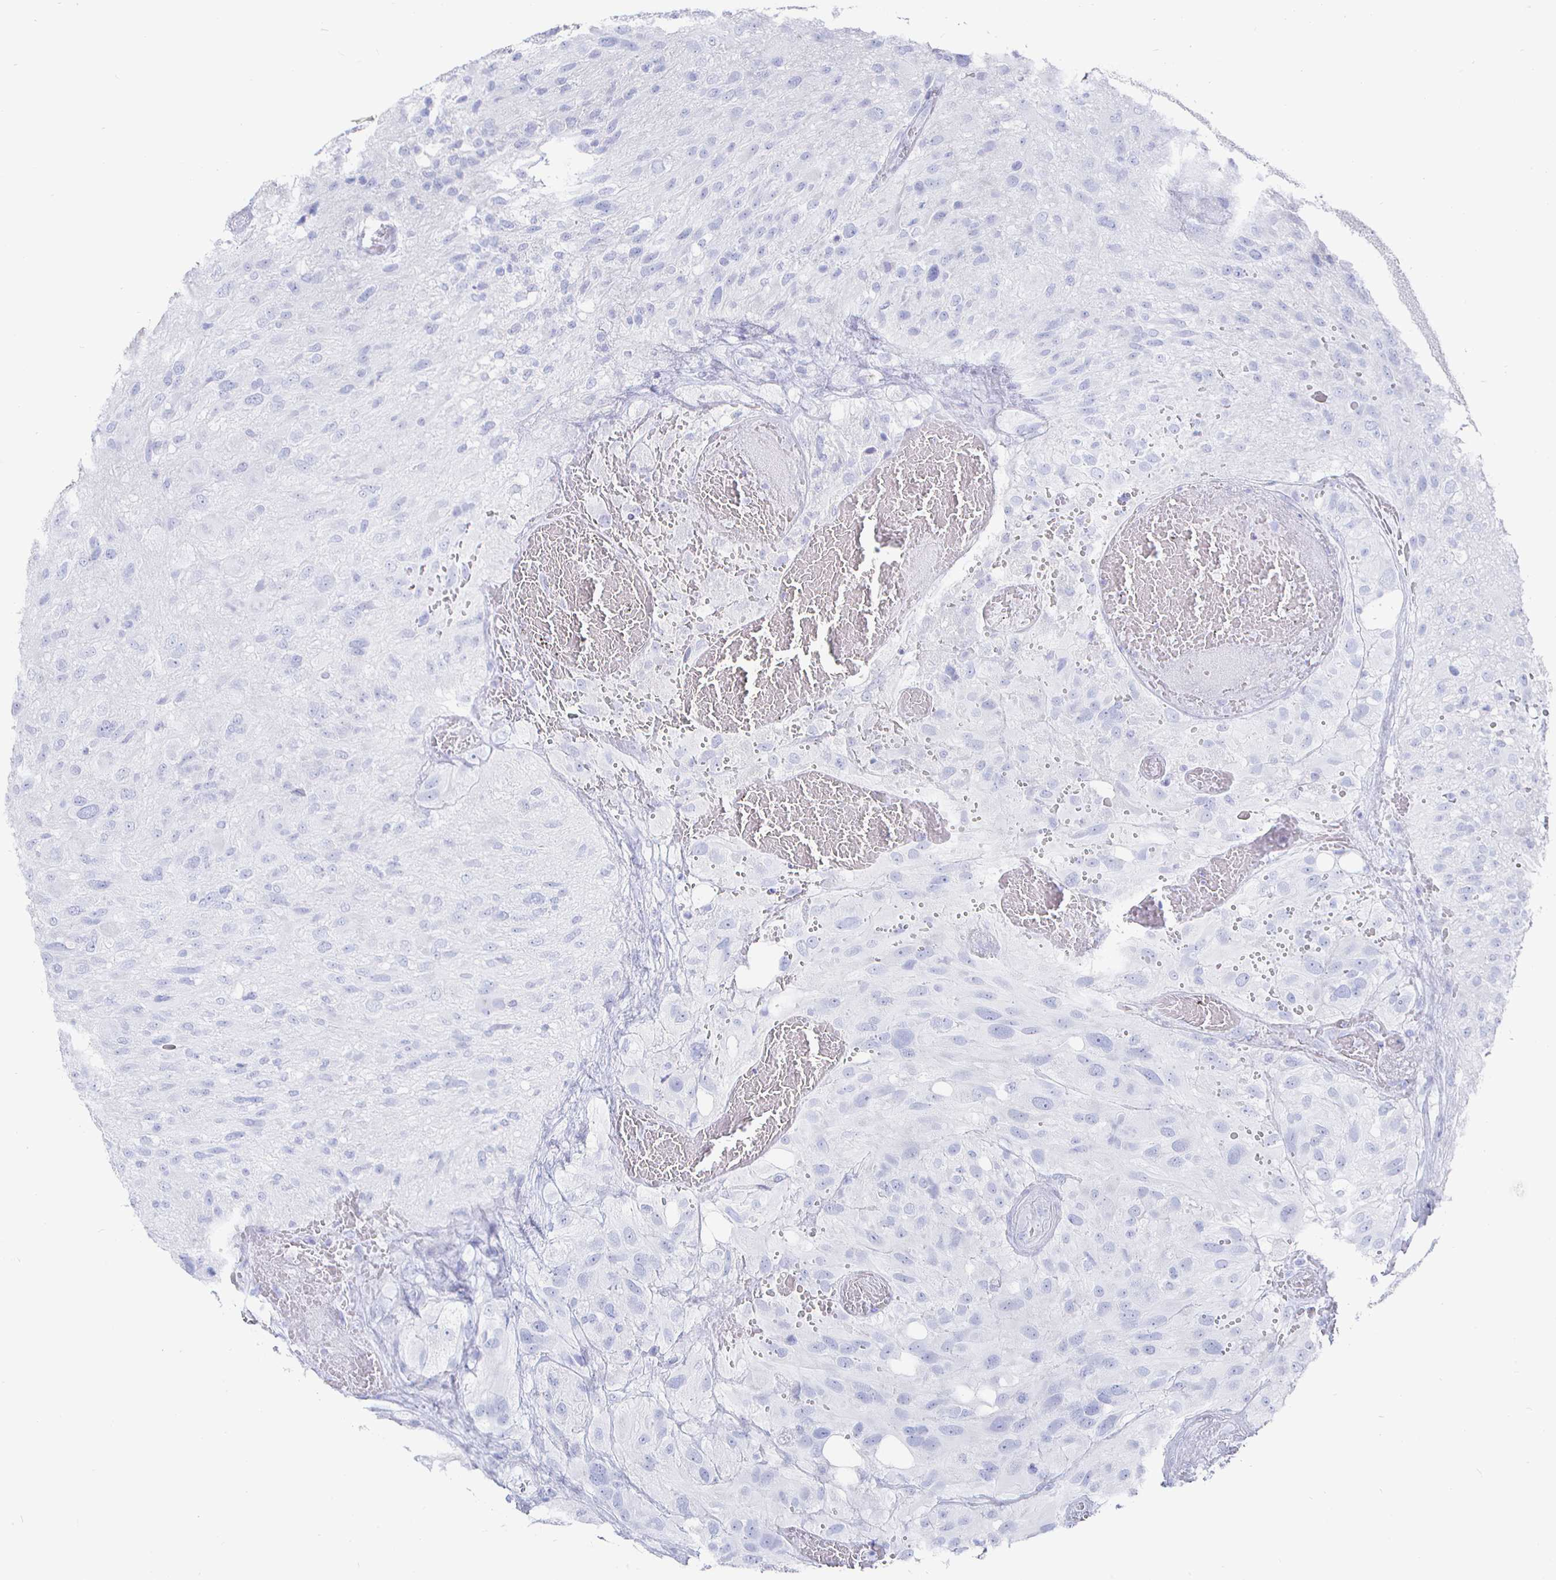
{"staining": {"intensity": "negative", "quantity": "none", "location": "none"}, "tissue": "glioma", "cell_type": "Tumor cells", "image_type": "cancer", "snomed": [{"axis": "morphology", "description": "Glioma, malignant, High grade"}, {"axis": "topography", "description": "Brain"}], "caption": "There is no significant expression in tumor cells of malignant glioma (high-grade).", "gene": "CLCA1", "patient": {"sex": "male", "age": 53}}